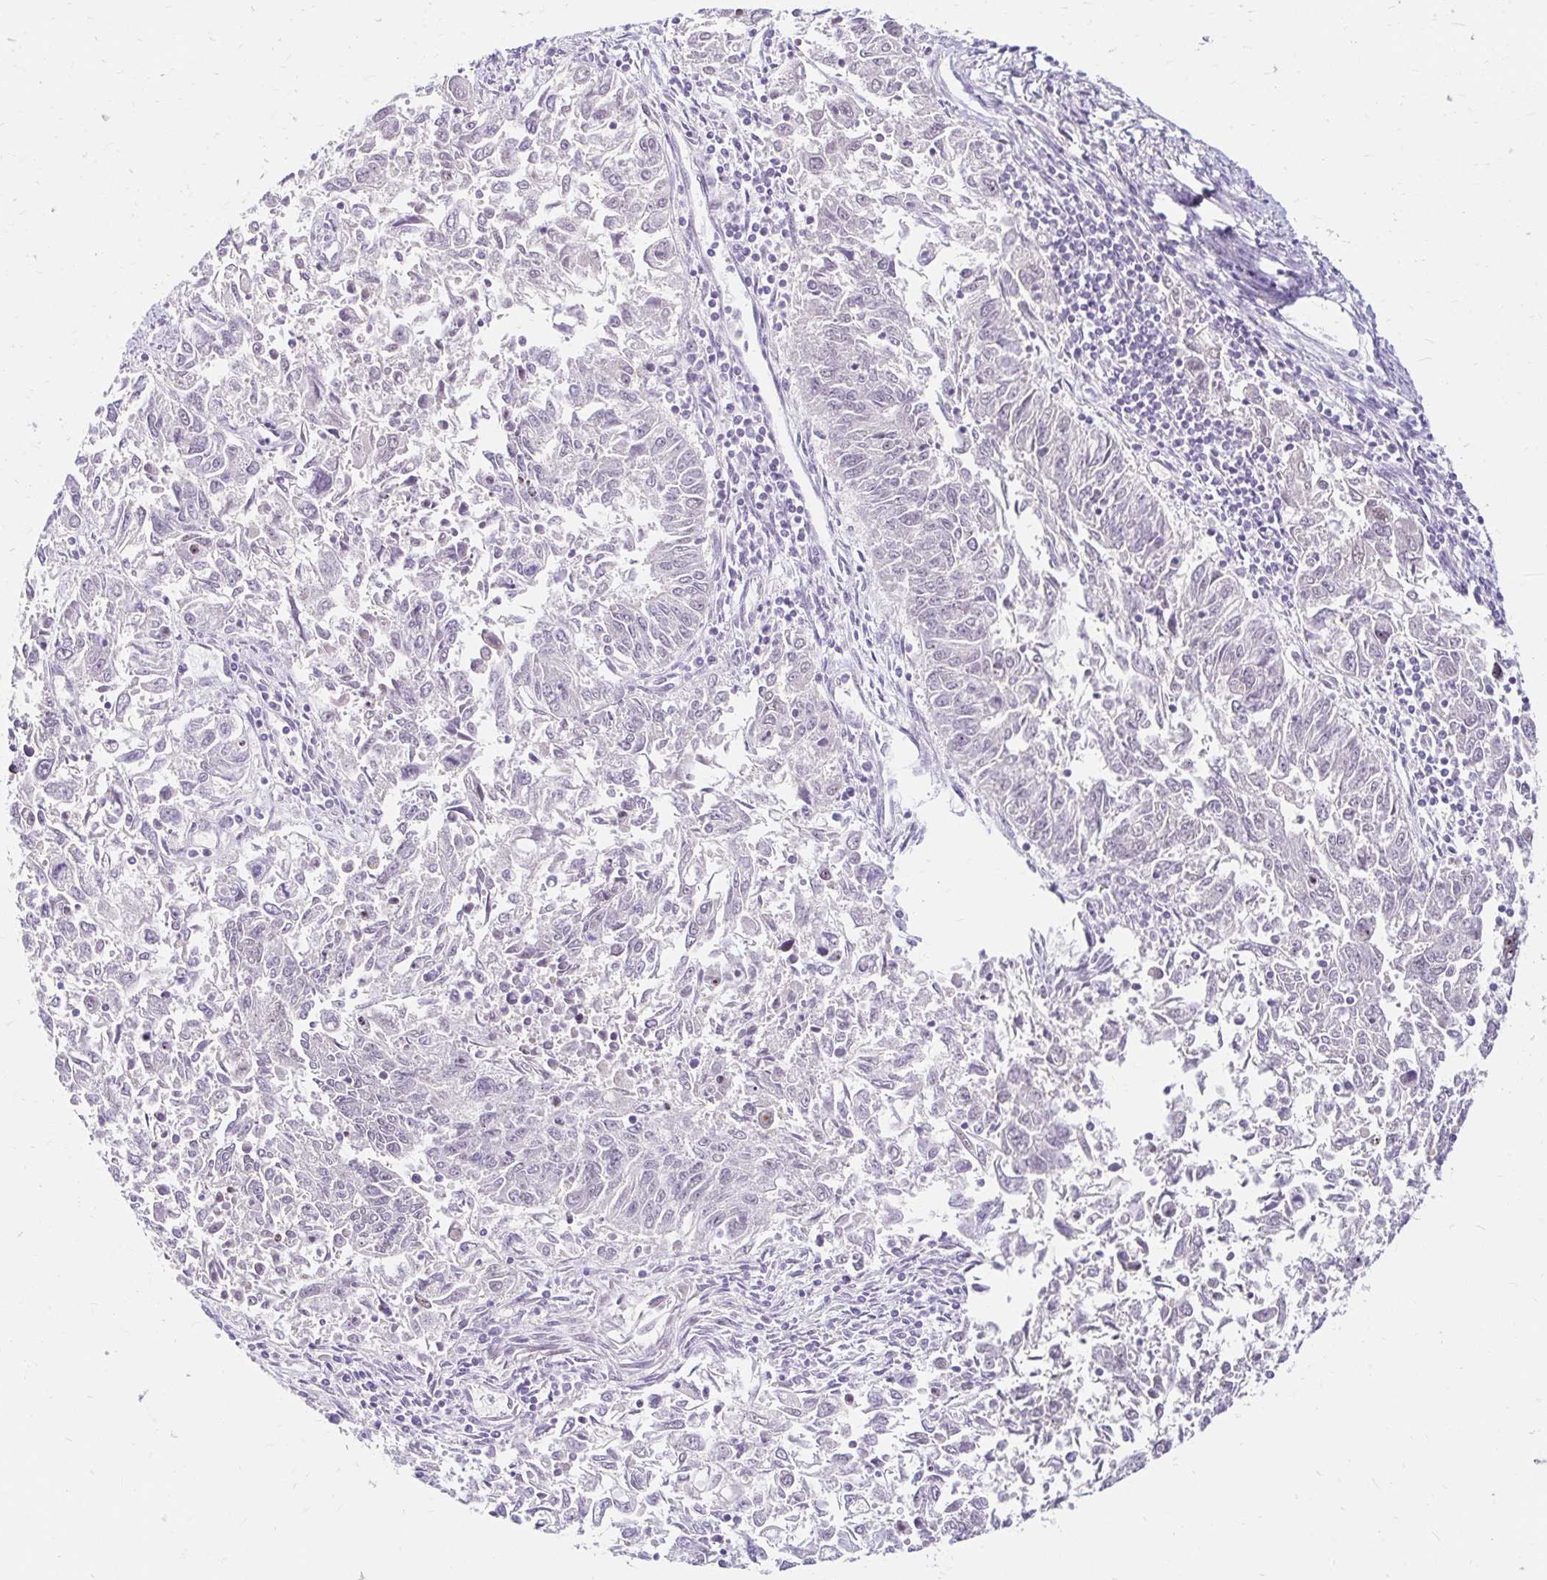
{"staining": {"intensity": "negative", "quantity": "none", "location": "none"}, "tissue": "endometrial cancer", "cell_type": "Tumor cells", "image_type": "cancer", "snomed": [{"axis": "morphology", "description": "Adenocarcinoma, NOS"}, {"axis": "topography", "description": "Endometrium"}], "caption": "A high-resolution micrograph shows immunohistochemistry staining of adenocarcinoma (endometrial), which shows no significant expression in tumor cells.", "gene": "GUCY1A1", "patient": {"sex": "female", "age": 42}}